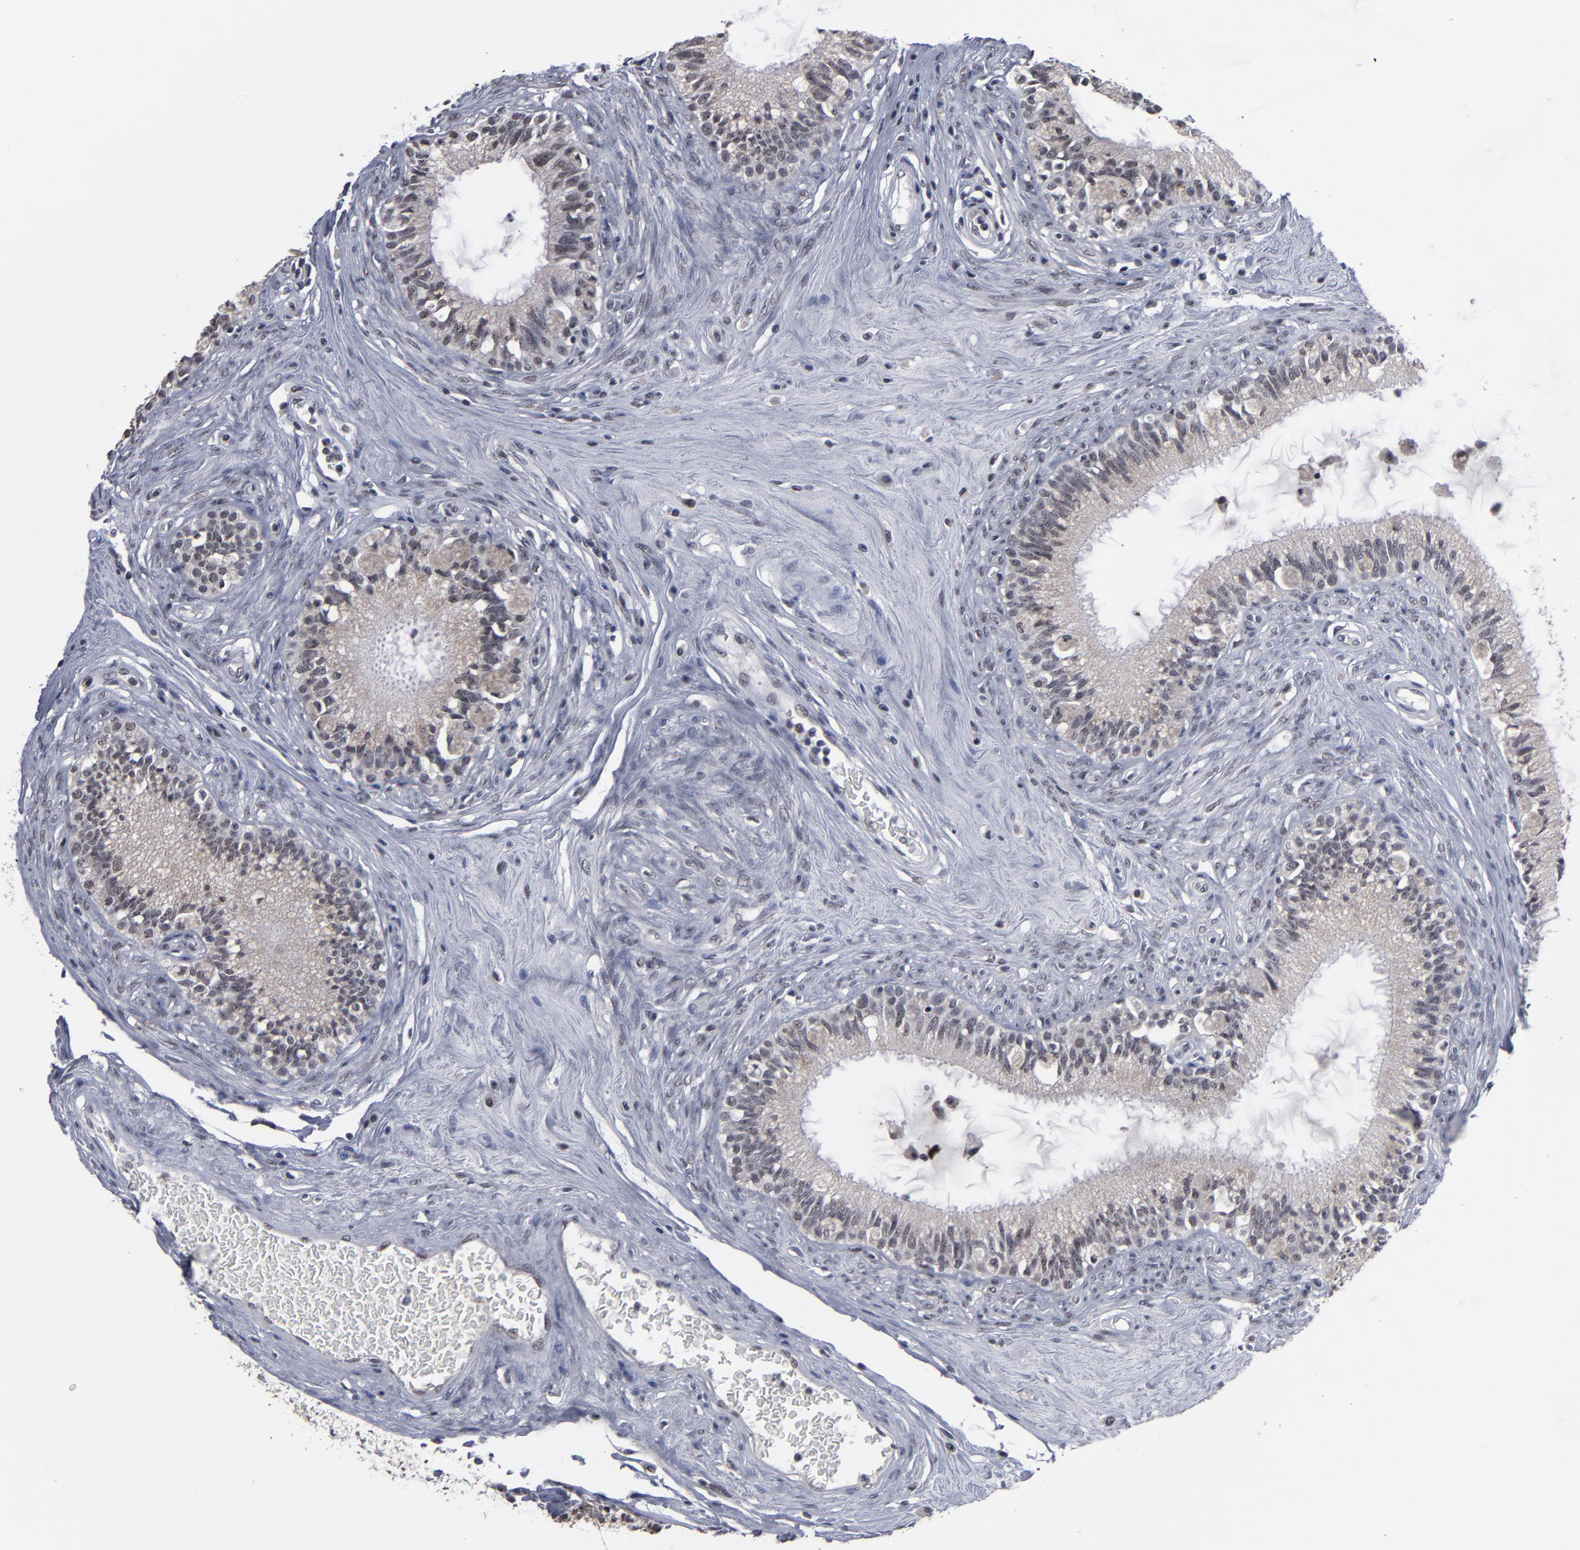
{"staining": {"intensity": "weak", "quantity": "25%-75%", "location": "cytoplasmic/membranous"}, "tissue": "epididymis", "cell_type": "Glandular cells", "image_type": "normal", "snomed": [{"axis": "morphology", "description": "Normal tissue, NOS"}, {"axis": "morphology", "description": "Inflammation, NOS"}, {"axis": "topography", "description": "Epididymis"}], "caption": "Glandular cells reveal low levels of weak cytoplasmic/membranous expression in about 25%-75% of cells in unremarkable epididymis.", "gene": "SSRP1", "patient": {"sex": "male", "age": 84}}